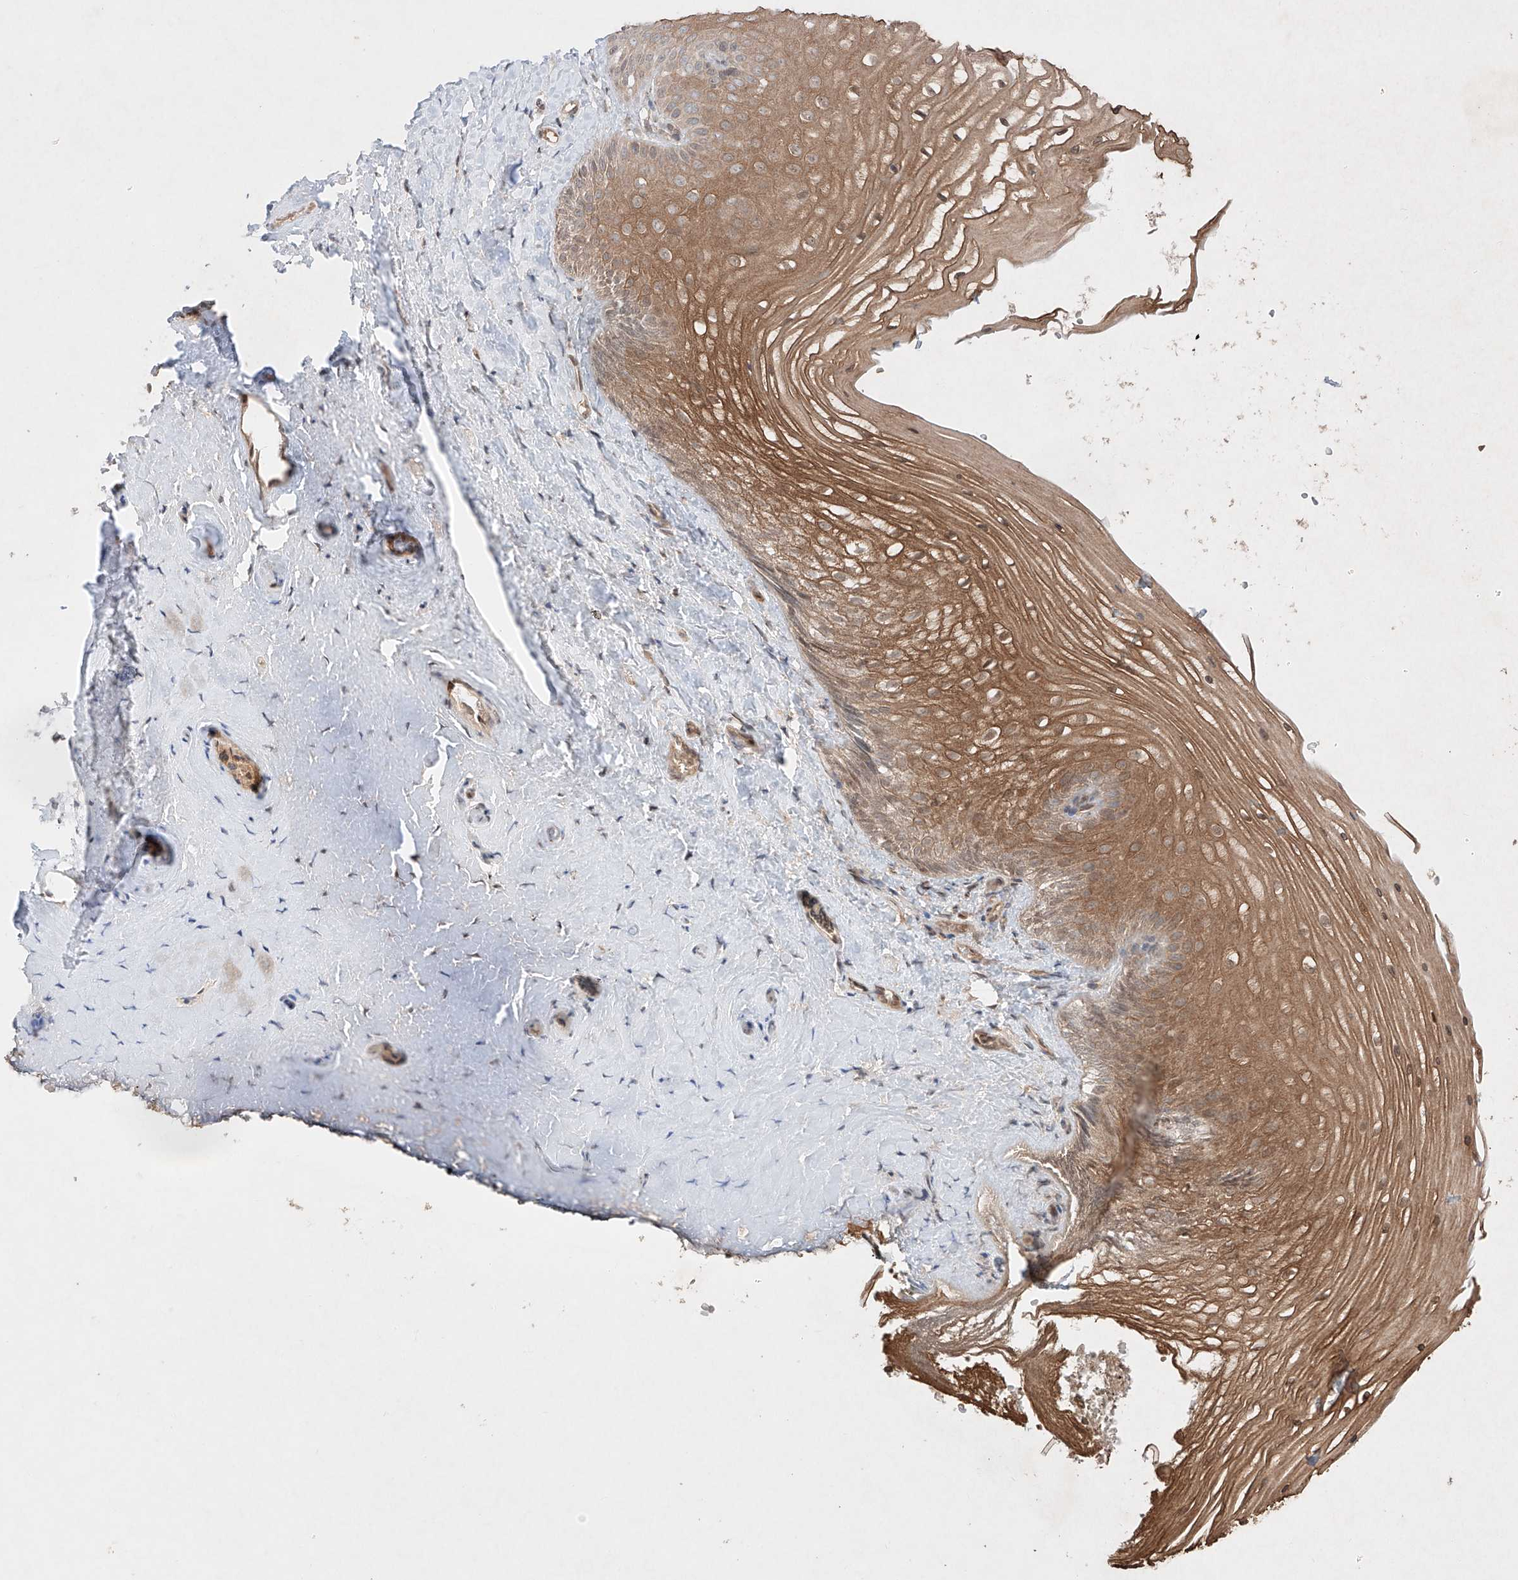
{"staining": {"intensity": "moderate", "quantity": ">75%", "location": "cytoplasmic/membranous,nuclear"}, "tissue": "vagina", "cell_type": "Squamous epithelial cells", "image_type": "normal", "snomed": [{"axis": "morphology", "description": "Normal tissue, NOS"}, {"axis": "topography", "description": "Vagina"}, {"axis": "topography", "description": "Cervix"}], "caption": "High-power microscopy captured an immunohistochemistry photomicrograph of normal vagina, revealing moderate cytoplasmic/membranous,nuclear staining in about >75% of squamous epithelial cells.", "gene": "RNF31", "patient": {"sex": "female", "age": 40}}